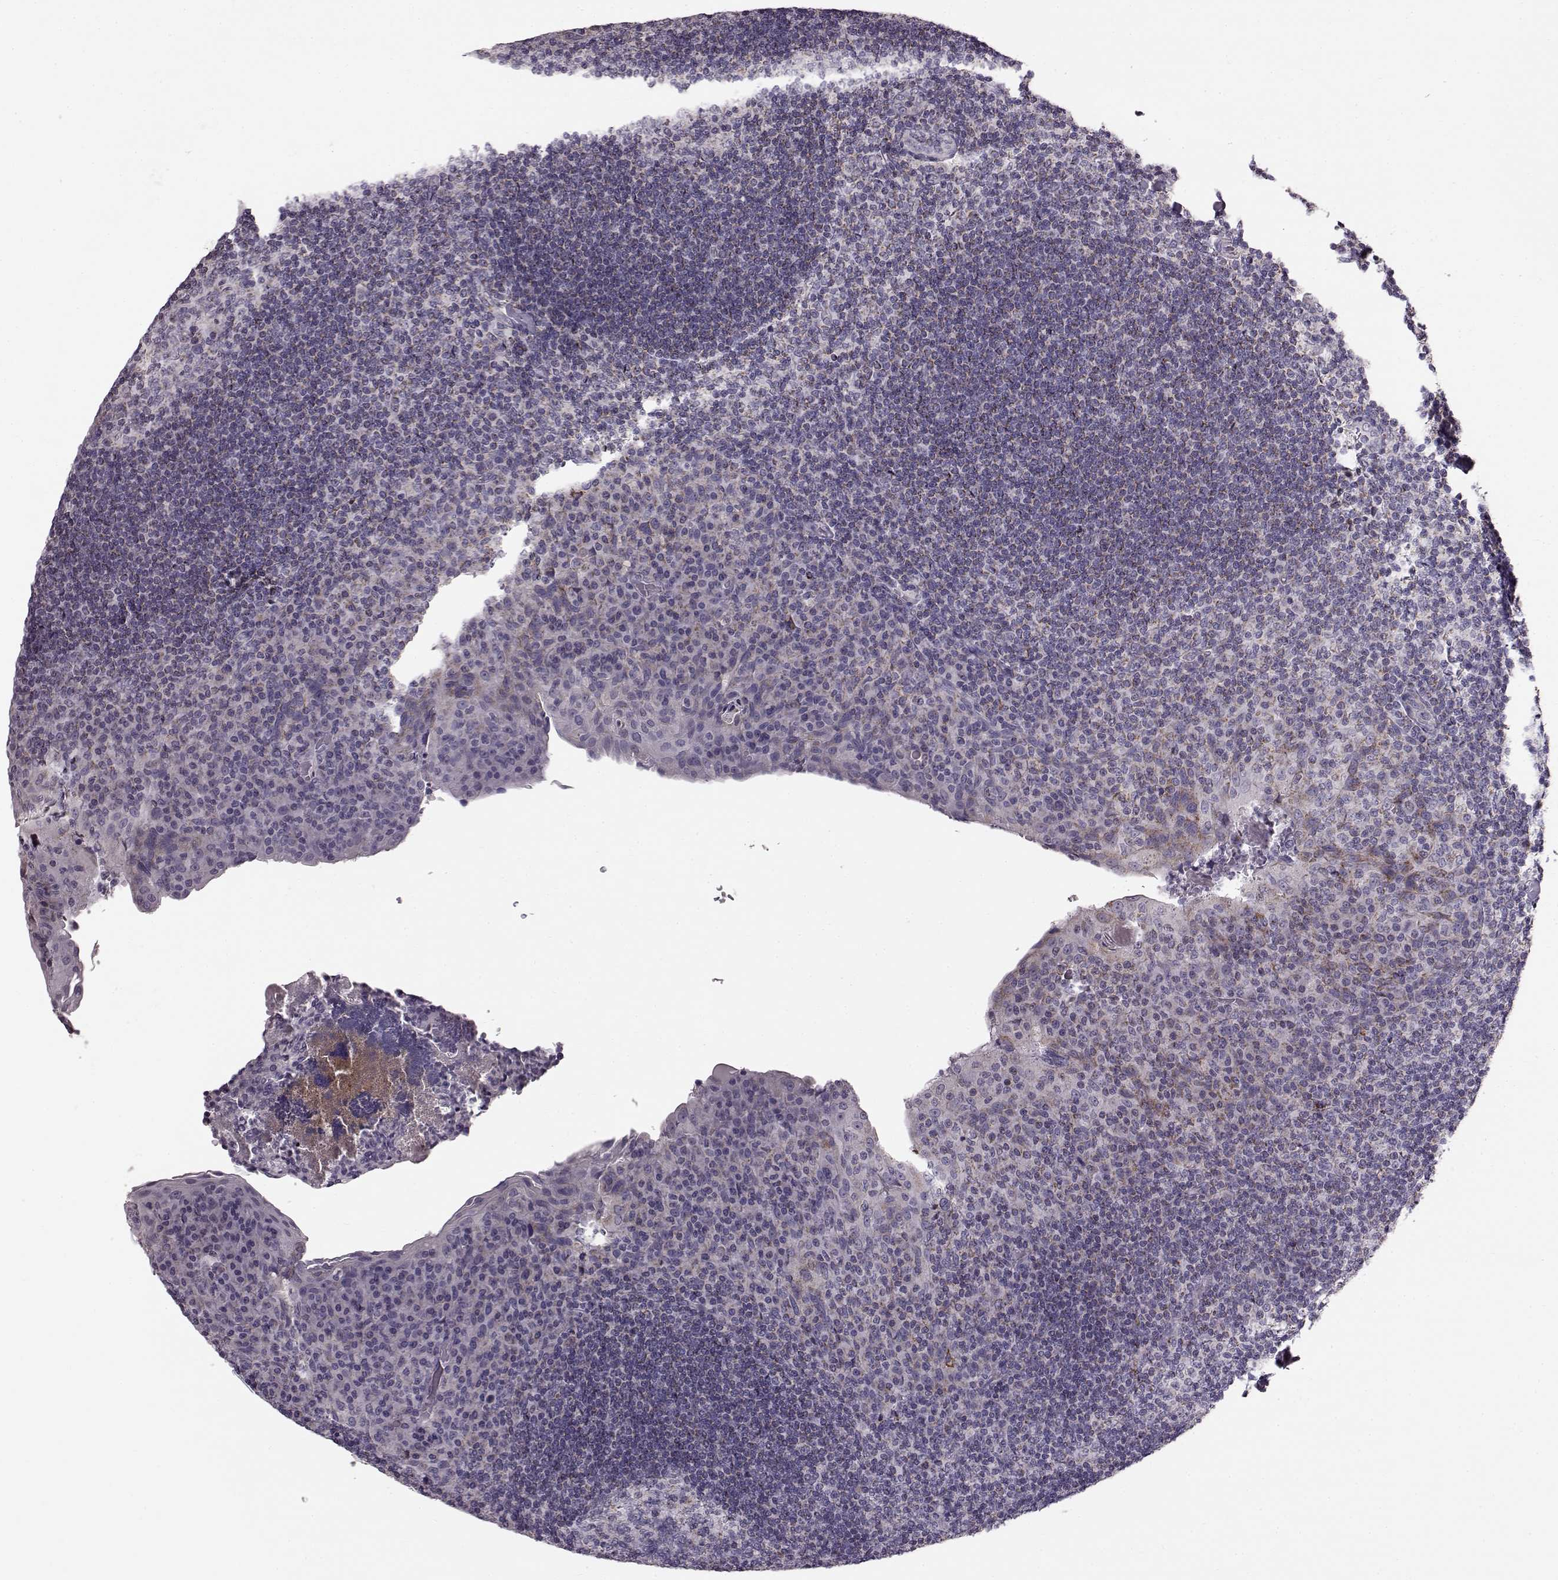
{"staining": {"intensity": "moderate", "quantity": "<25%", "location": "cytoplasmic/membranous"}, "tissue": "tonsil", "cell_type": "Germinal center cells", "image_type": "normal", "snomed": [{"axis": "morphology", "description": "Normal tissue, NOS"}, {"axis": "topography", "description": "Tonsil"}], "caption": "A low amount of moderate cytoplasmic/membranous positivity is appreciated in about <25% of germinal center cells in unremarkable tonsil.", "gene": "ATP5MF", "patient": {"sex": "male", "age": 17}}